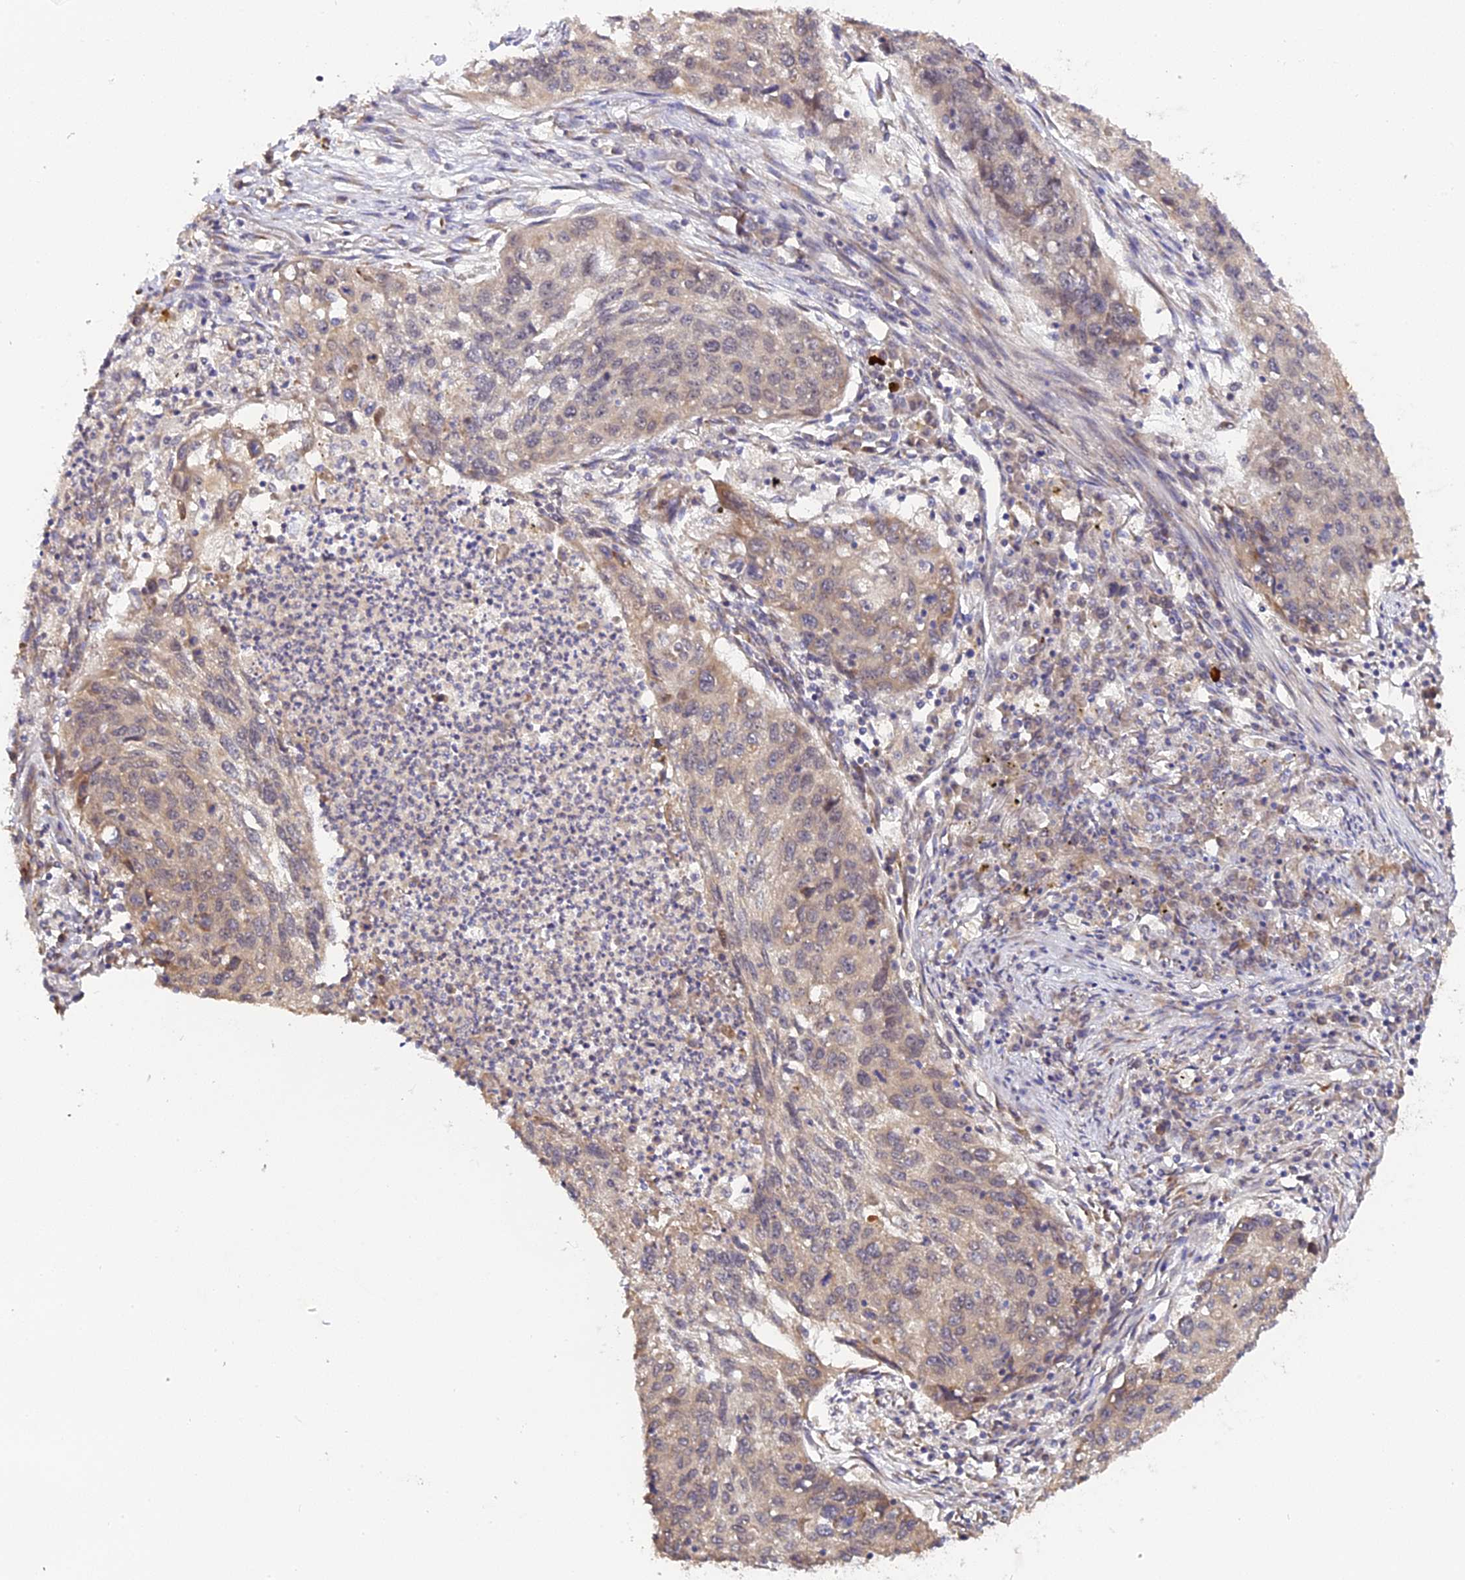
{"staining": {"intensity": "weak", "quantity": "25%-75%", "location": "cytoplasmic/membranous"}, "tissue": "lung cancer", "cell_type": "Tumor cells", "image_type": "cancer", "snomed": [{"axis": "morphology", "description": "Squamous cell carcinoma, NOS"}, {"axis": "topography", "description": "Lung"}], "caption": "Protein expression analysis of lung cancer exhibits weak cytoplasmic/membranous expression in about 25%-75% of tumor cells.", "gene": "IMPACT", "patient": {"sex": "female", "age": 63}}